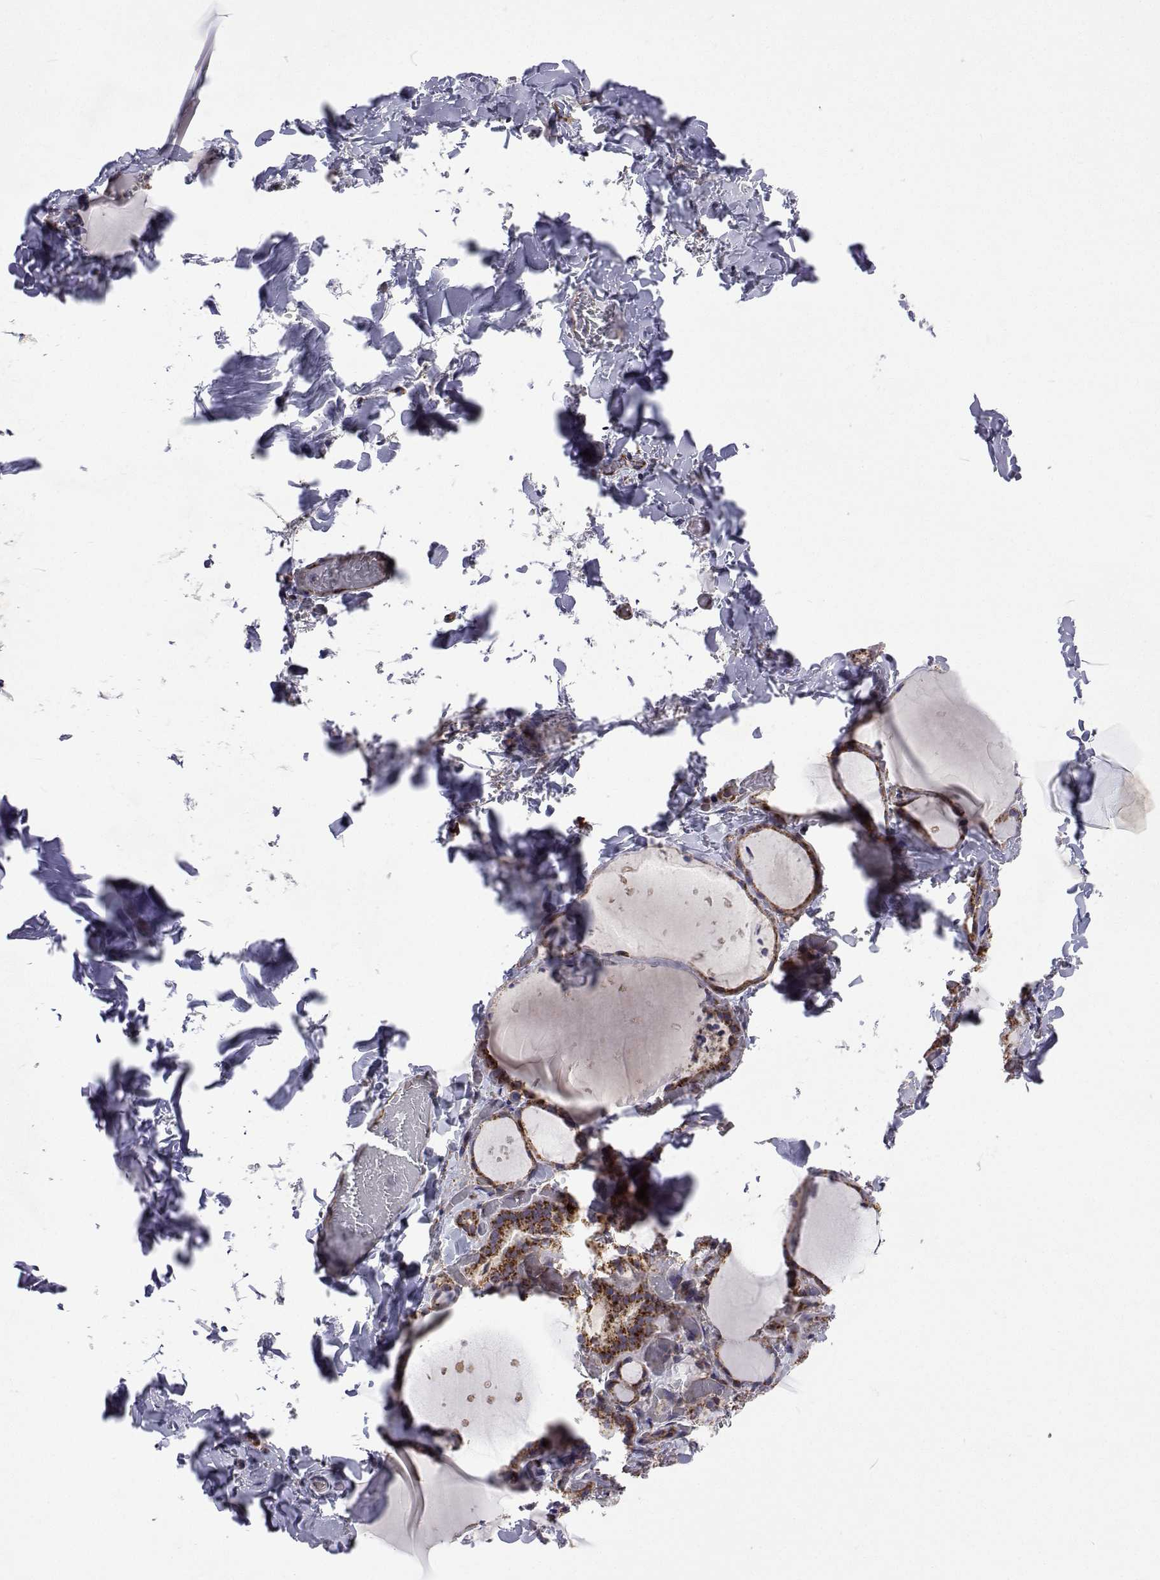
{"staining": {"intensity": "moderate", "quantity": "25%-75%", "location": "cytoplasmic/membranous"}, "tissue": "thyroid gland", "cell_type": "Glandular cells", "image_type": "normal", "snomed": [{"axis": "morphology", "description": "Normal tissue, NOS"}, {"axis": "topography", "description": "Thyroid gland"}], "caption": "Brown immunohistochemical staining in benign human thyroid gland reveals moderate cytoplasmic/membranous positivity in approximately 25%-75% of glandular cells.", "gene": "DHTKD1", "patient": {"sex": "female", "age": 36}}